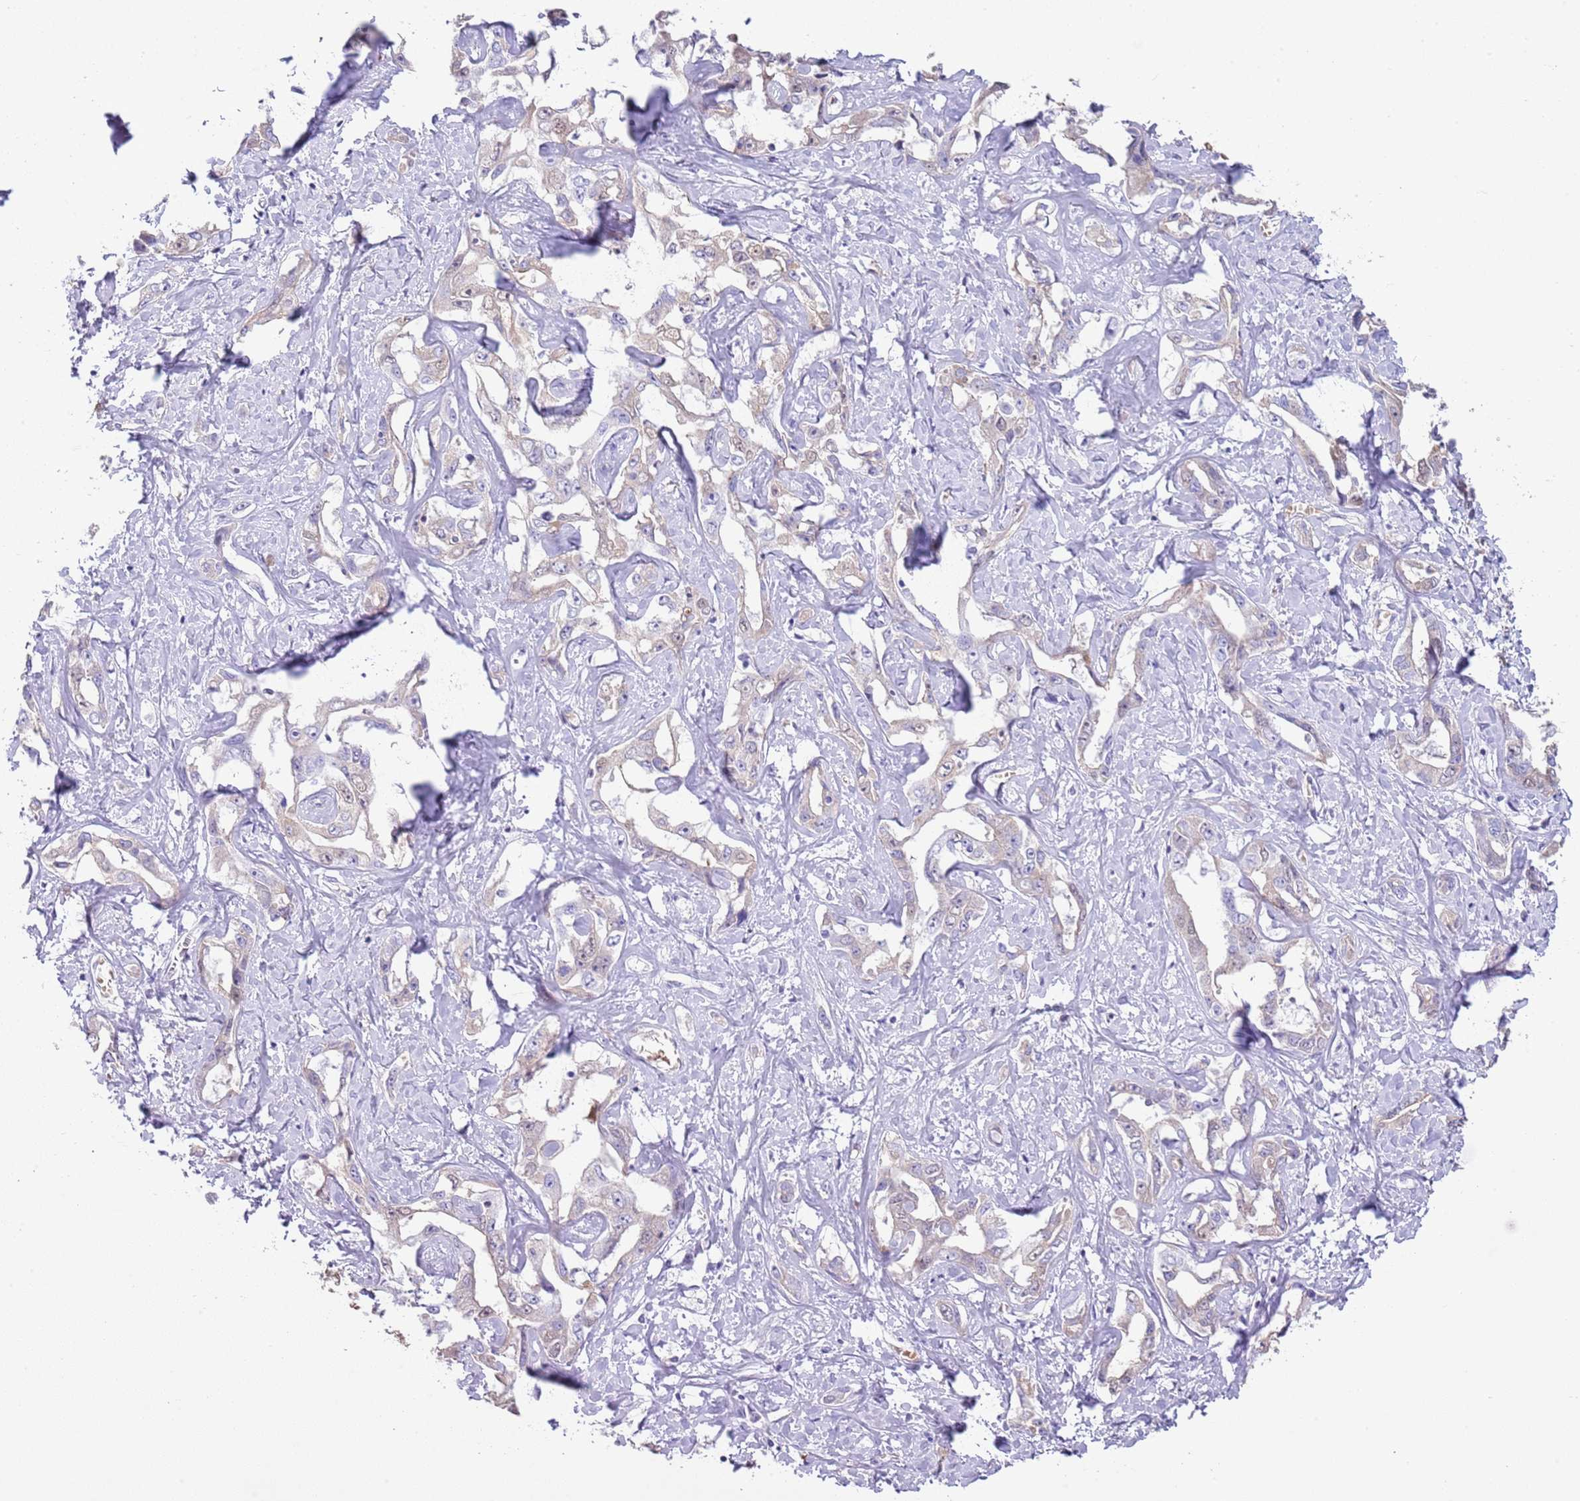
{"staining": {"intensity": "weak", "quantity": "<25%", "location": "cytoplasmic/membranous"}, "tissue": "liver cancer", "cell_type": "Tumor cells", "image_type": "cancer", "snomed": [{"axis": "morphology", "description": "Cholangiocarcinoma"}, {"axis": "topography", "description": "Liver"}], "caption": "Tumor cells are negative for brown protein staining in liver cancer.", "gene": "ABHD17C", "patient": {"sex": "male", "age": 59}}